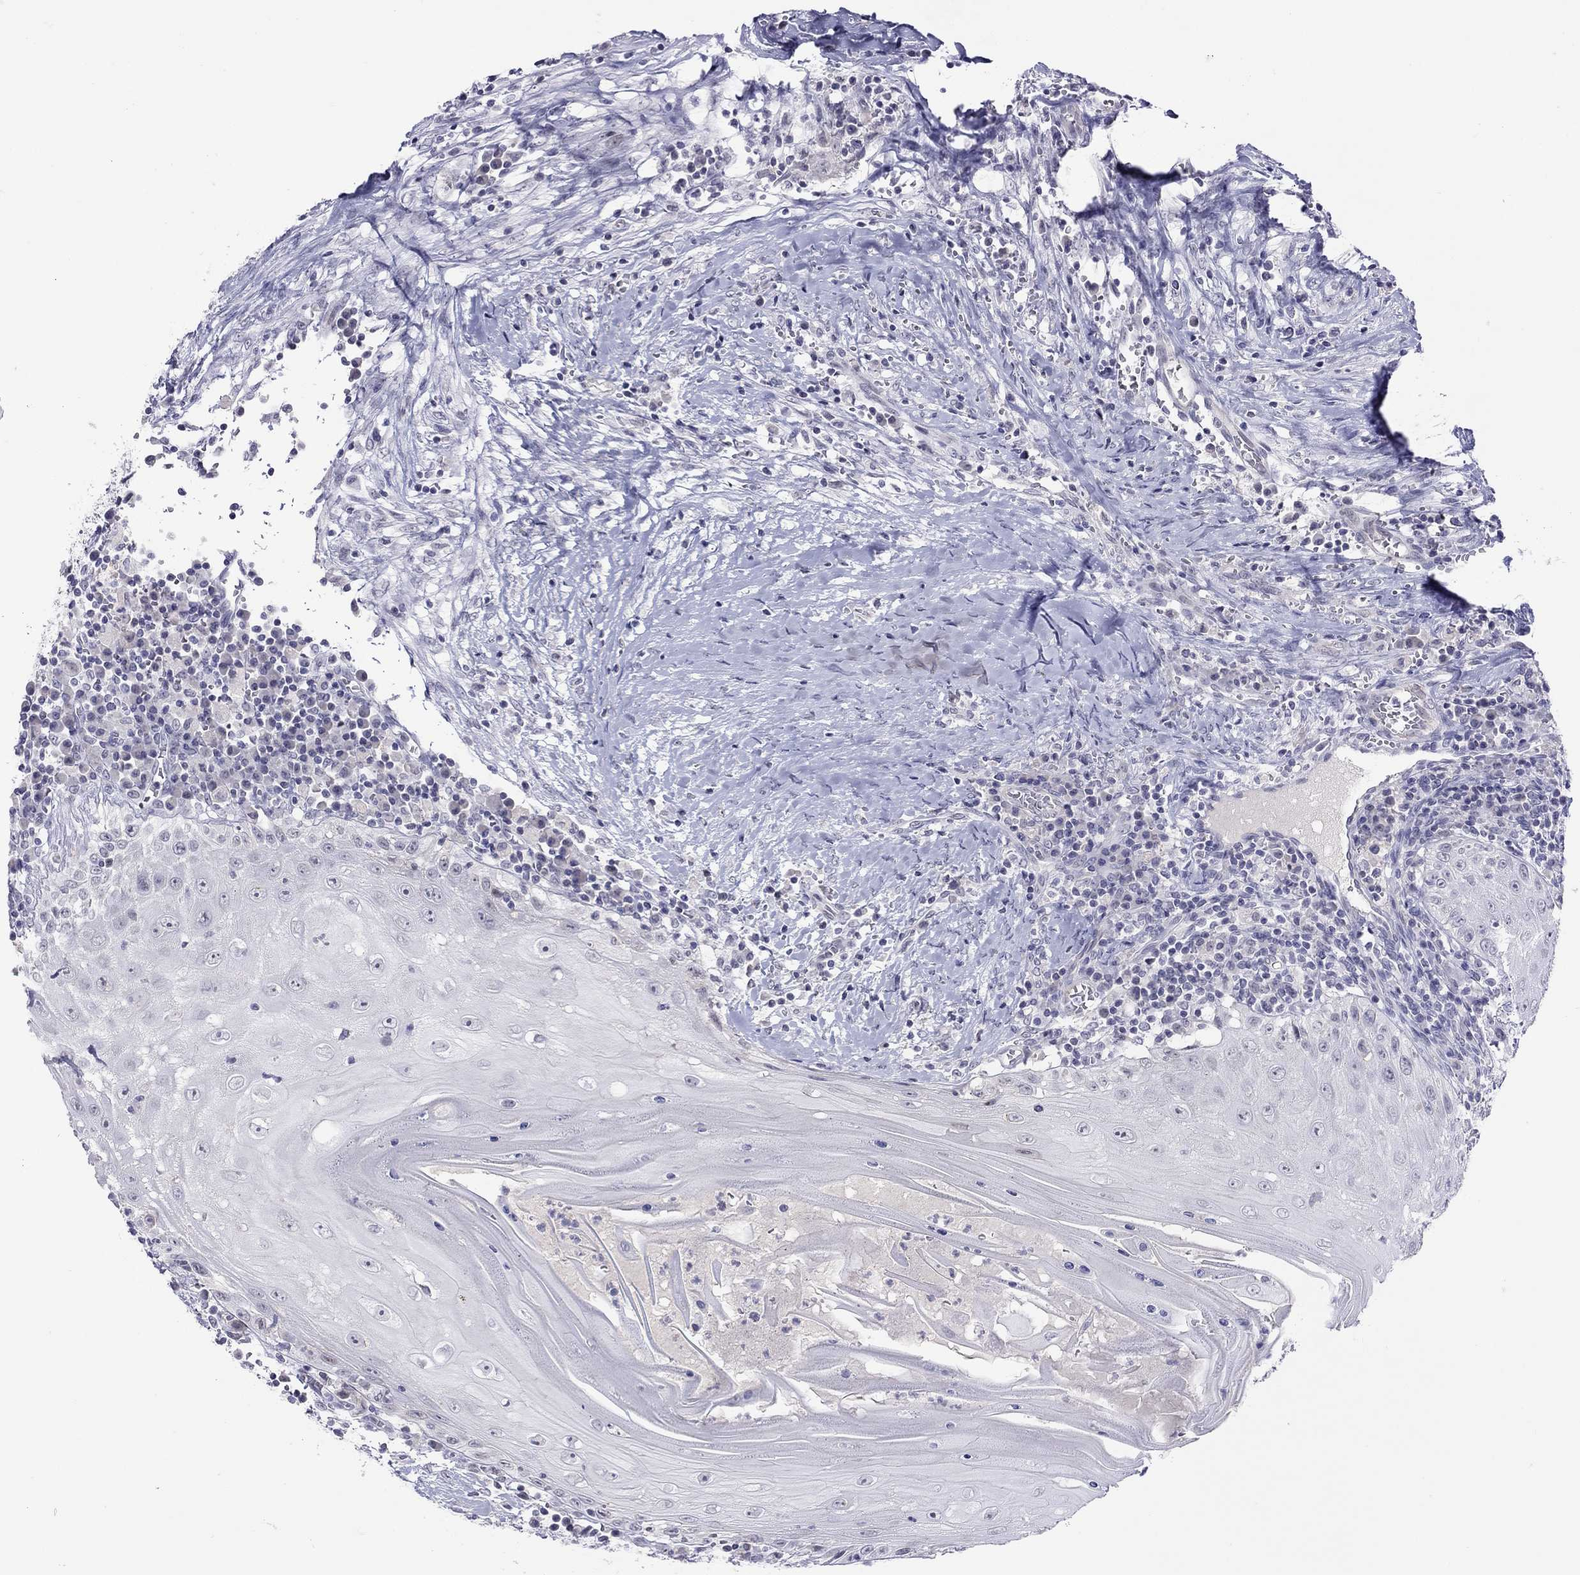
{"staining": {"intensity": "negative", "quantity": "none", "location": "none"}, "tissue": "head and neck cancer", "cell_type": "Tumor cells", "image_type": "cancer", "snomed": [{"axis": "morphology", "description": "Squamous cell carcinoma, NOS"}, {"axis": "topography", "description": "Oral tissue"}, {"axis": "topography", "description": "Head-Neck"}], "caption": "A micrograph of human head and neck cancer is negative for staining in tumor cells.", "gene": "JHY", "patient": {"sex": "male", "age": 58}}